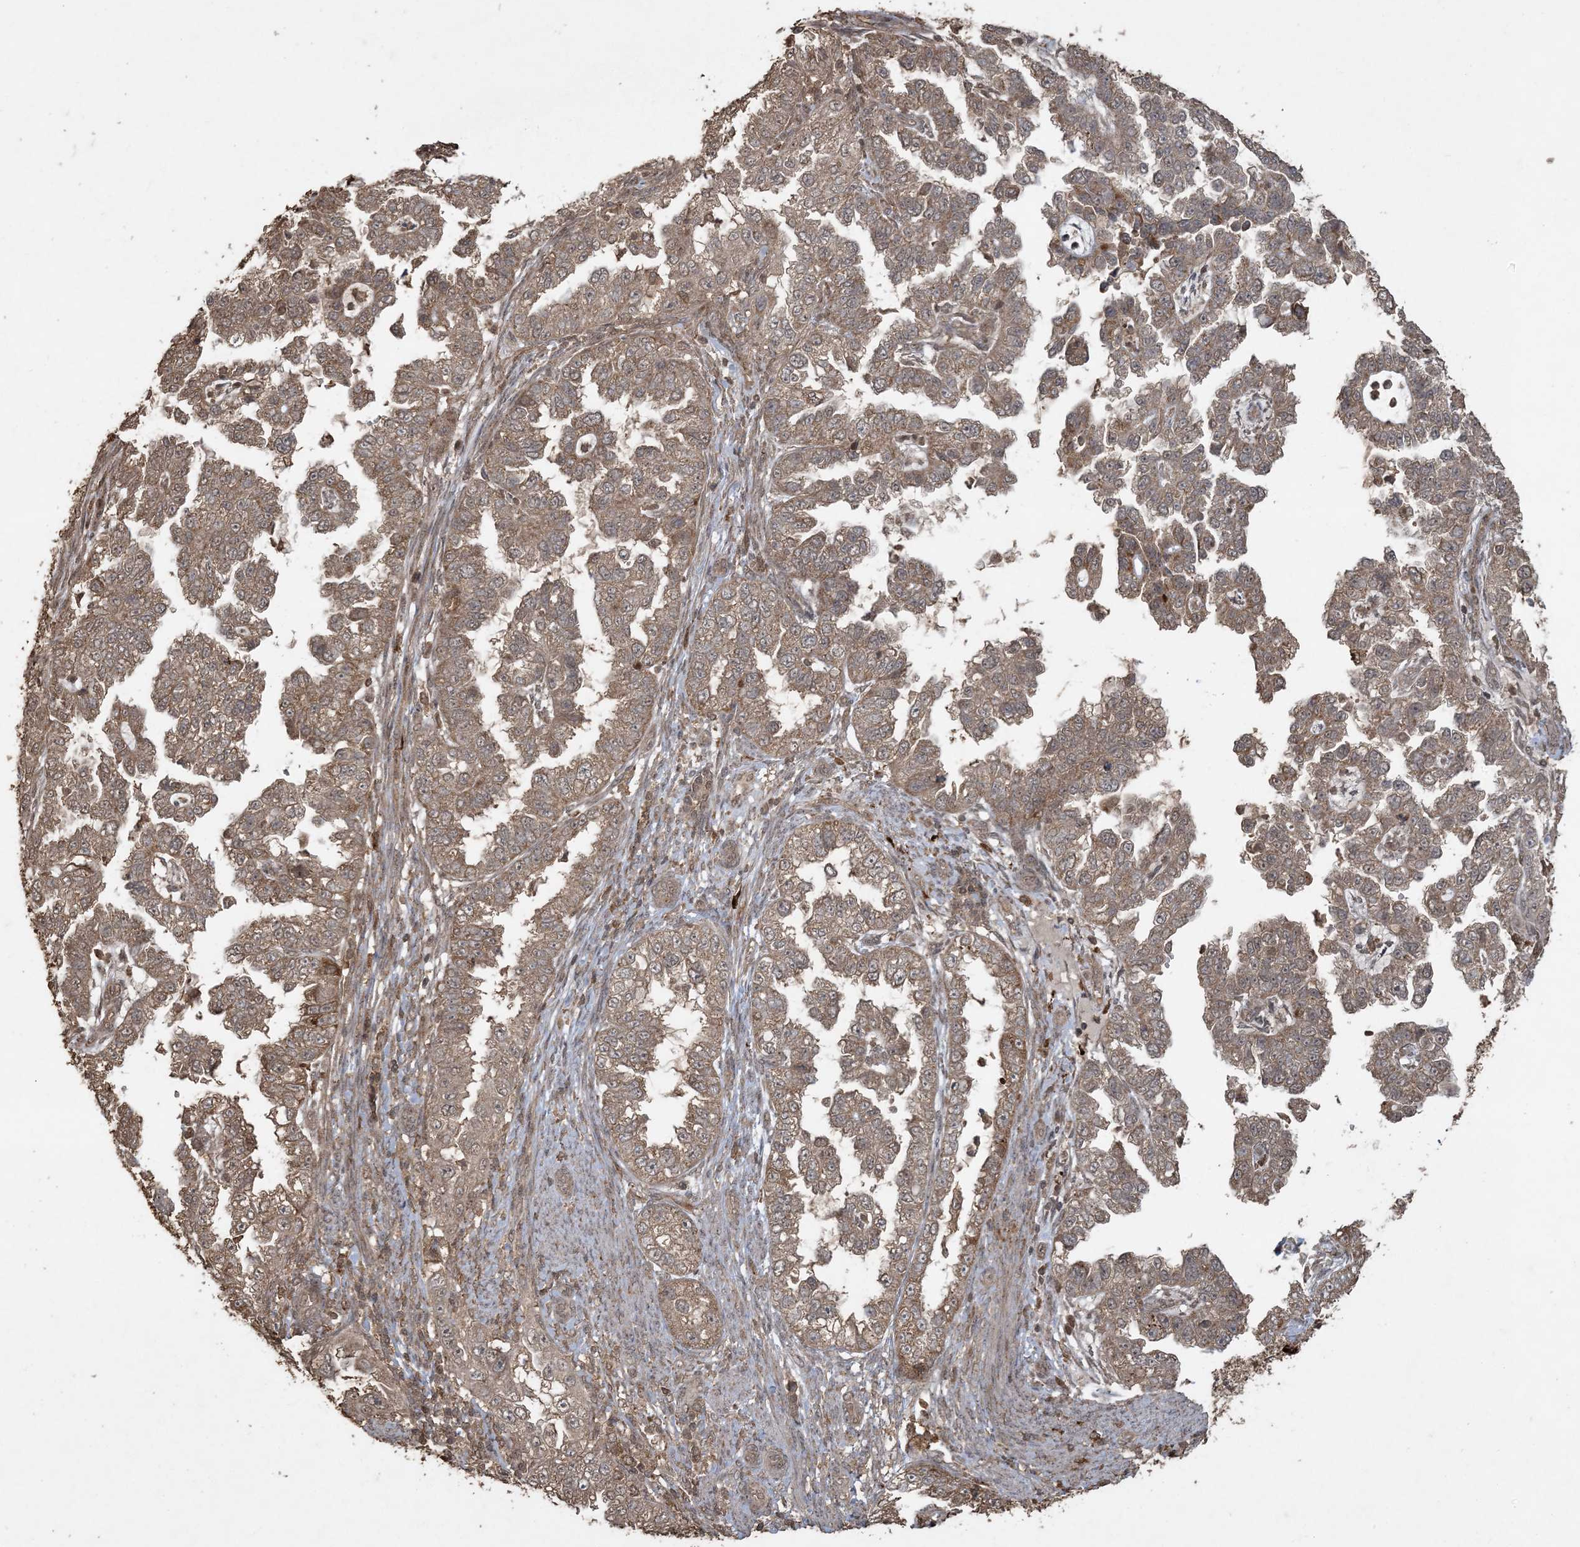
{"staining": {"intensity": "moderate", "quantity": ">75%", "location": "cytoplasmic/membranous"}, "tissue": "endometrial cancer", "cell_type": "Tumor cells", "image_type": "cancer", "snomed": [{"axis": "morphology", "description": "Adenocarcinoma, NOS"}, {"axis": "topography", "description": "Endometrium"}], "caption": "A micrograph of adenocarcinoma (endometrial) stained for a protein exhibits moderate cytoplasmic/membranous brown staining in tumor cells. (Brightfield microscopy of DAB IHC at high magnification).", "gene": "EFCAB8", "patient": {"sex": "female", "age": 85}}